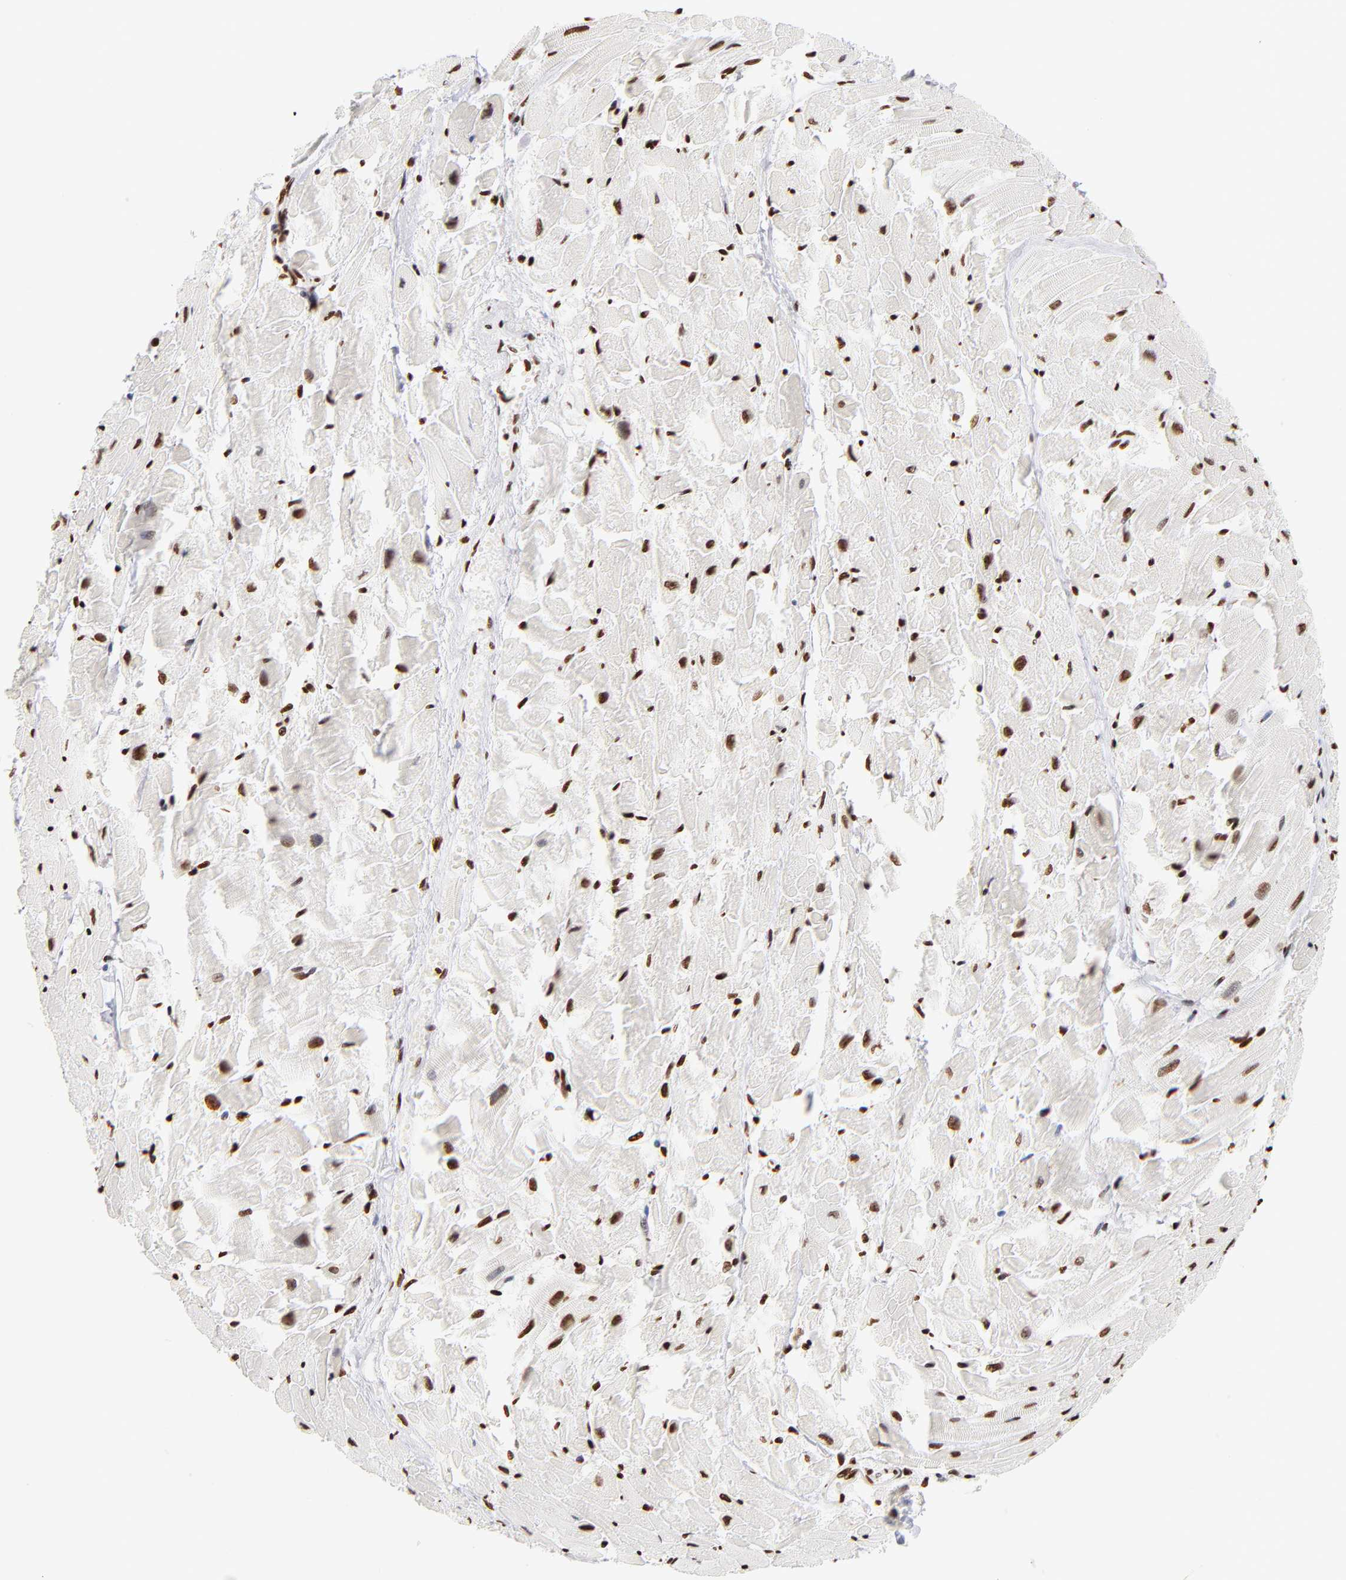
{"staining": {"intensity": "strong", "quantity": ">75%", "location": "nuclear"}, "tissue": "heart muscle", "cell_type": "Cardiomyocytes", "image_type": "normal", "snomed": [{"axis": "morphology", "description": "Normal tissue, NOS"}, {"axis": "topography", "description": "Heart"}], "caption": "Immunohistochemical staining of unremarkable heart muscle exhibits strong nuclear protein expression in approximately >75% of cardiomyocytes.", "gene": "RTL4", "patient": {"sex": "female", "age": 19}}